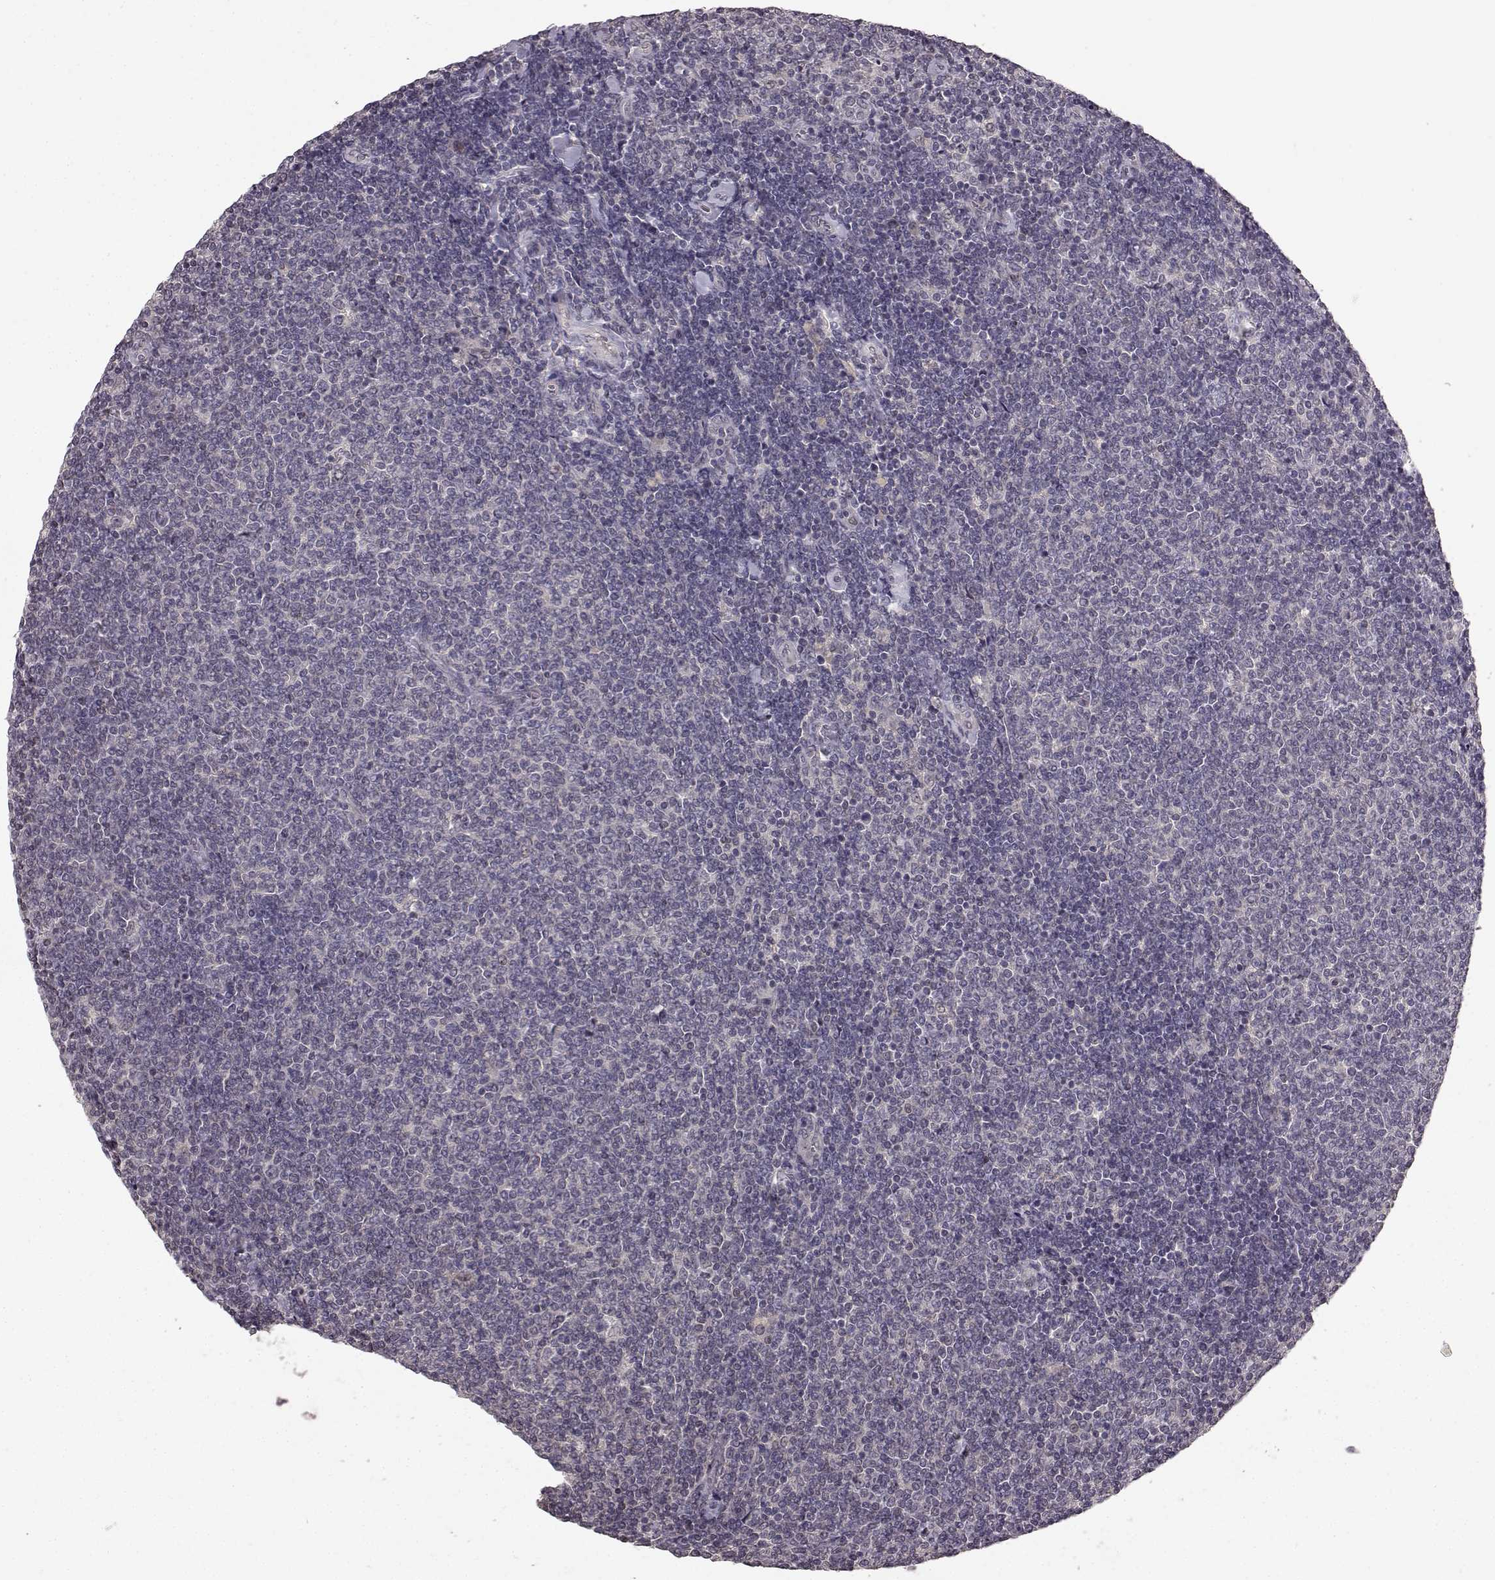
{"staining": {"intensity": "negative", "quantity": "none", "location": "none"}, "tissue": "lymphoma", "cell_type": "Tumor cells", "image_type": "cancer", "snomed": [{"axis": "morphology", "description": "Malignant lymphoma, non-Hodgkin's type, Low grade"}, {"axis": "topography", "description": "Lymph node"}], "caption": "There is no significant positivity in tumor cells of lymphoma.", "gene": "NTRK2", "patient": {"sex": "male", "age": 52}}